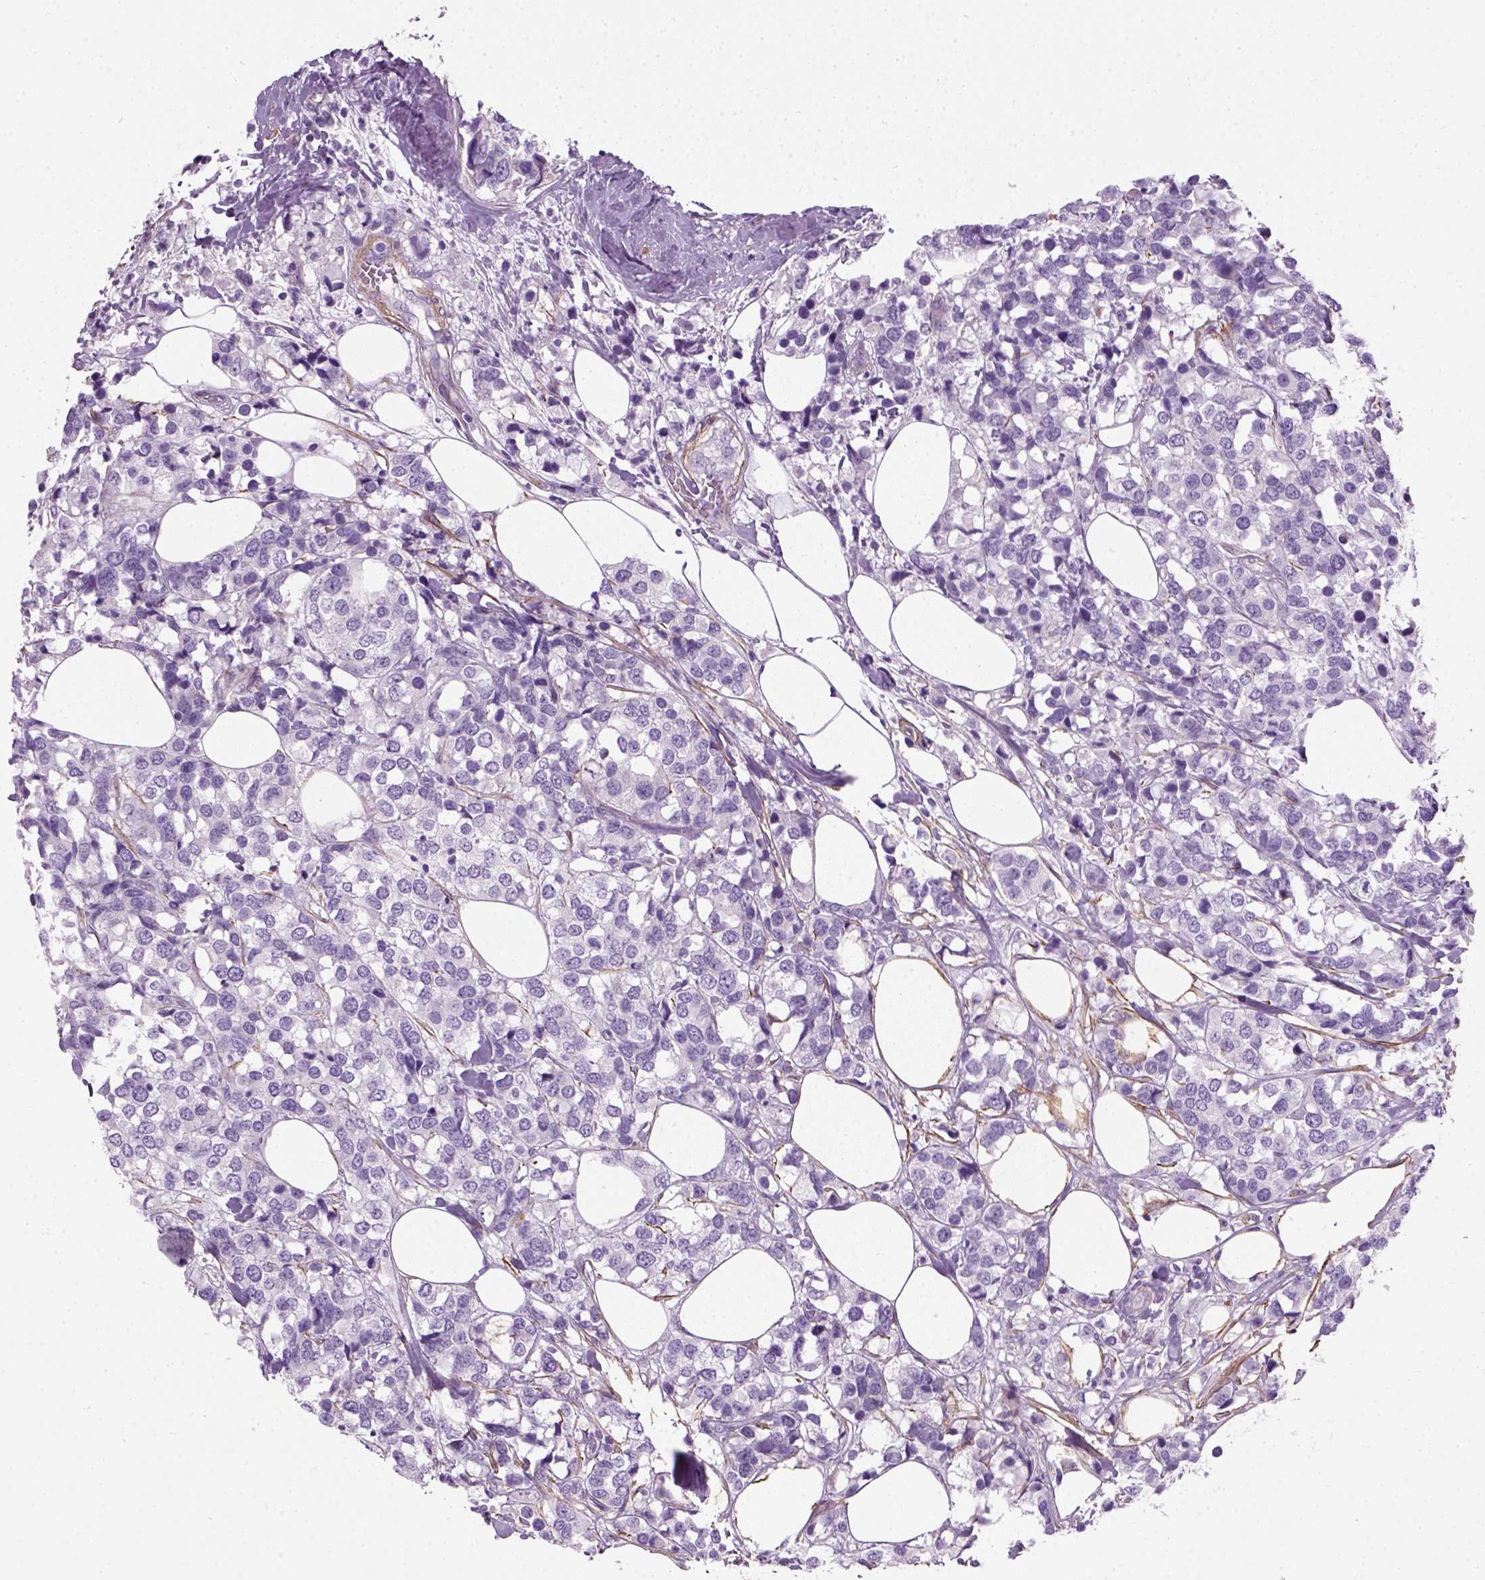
{"staining": {"intensity": "negative", "quantity": "none", "location": "none"}, "tissue": "breast cancer", "cell_type": "Tumor cells", "image_type": "cancer", "snomed": [{"axis": "morphology", "description": "Lobular carcinoma"}, {"axis": "topography", "description": "Breast"}], "caption": "This is an immunohistochemistry (IHC) histopathology image of breast cancer (lobular carcinoma). There is no expression in tumor cells.", "gene": "FAM161A", "patient": {"sex": "female", "age": 59}}